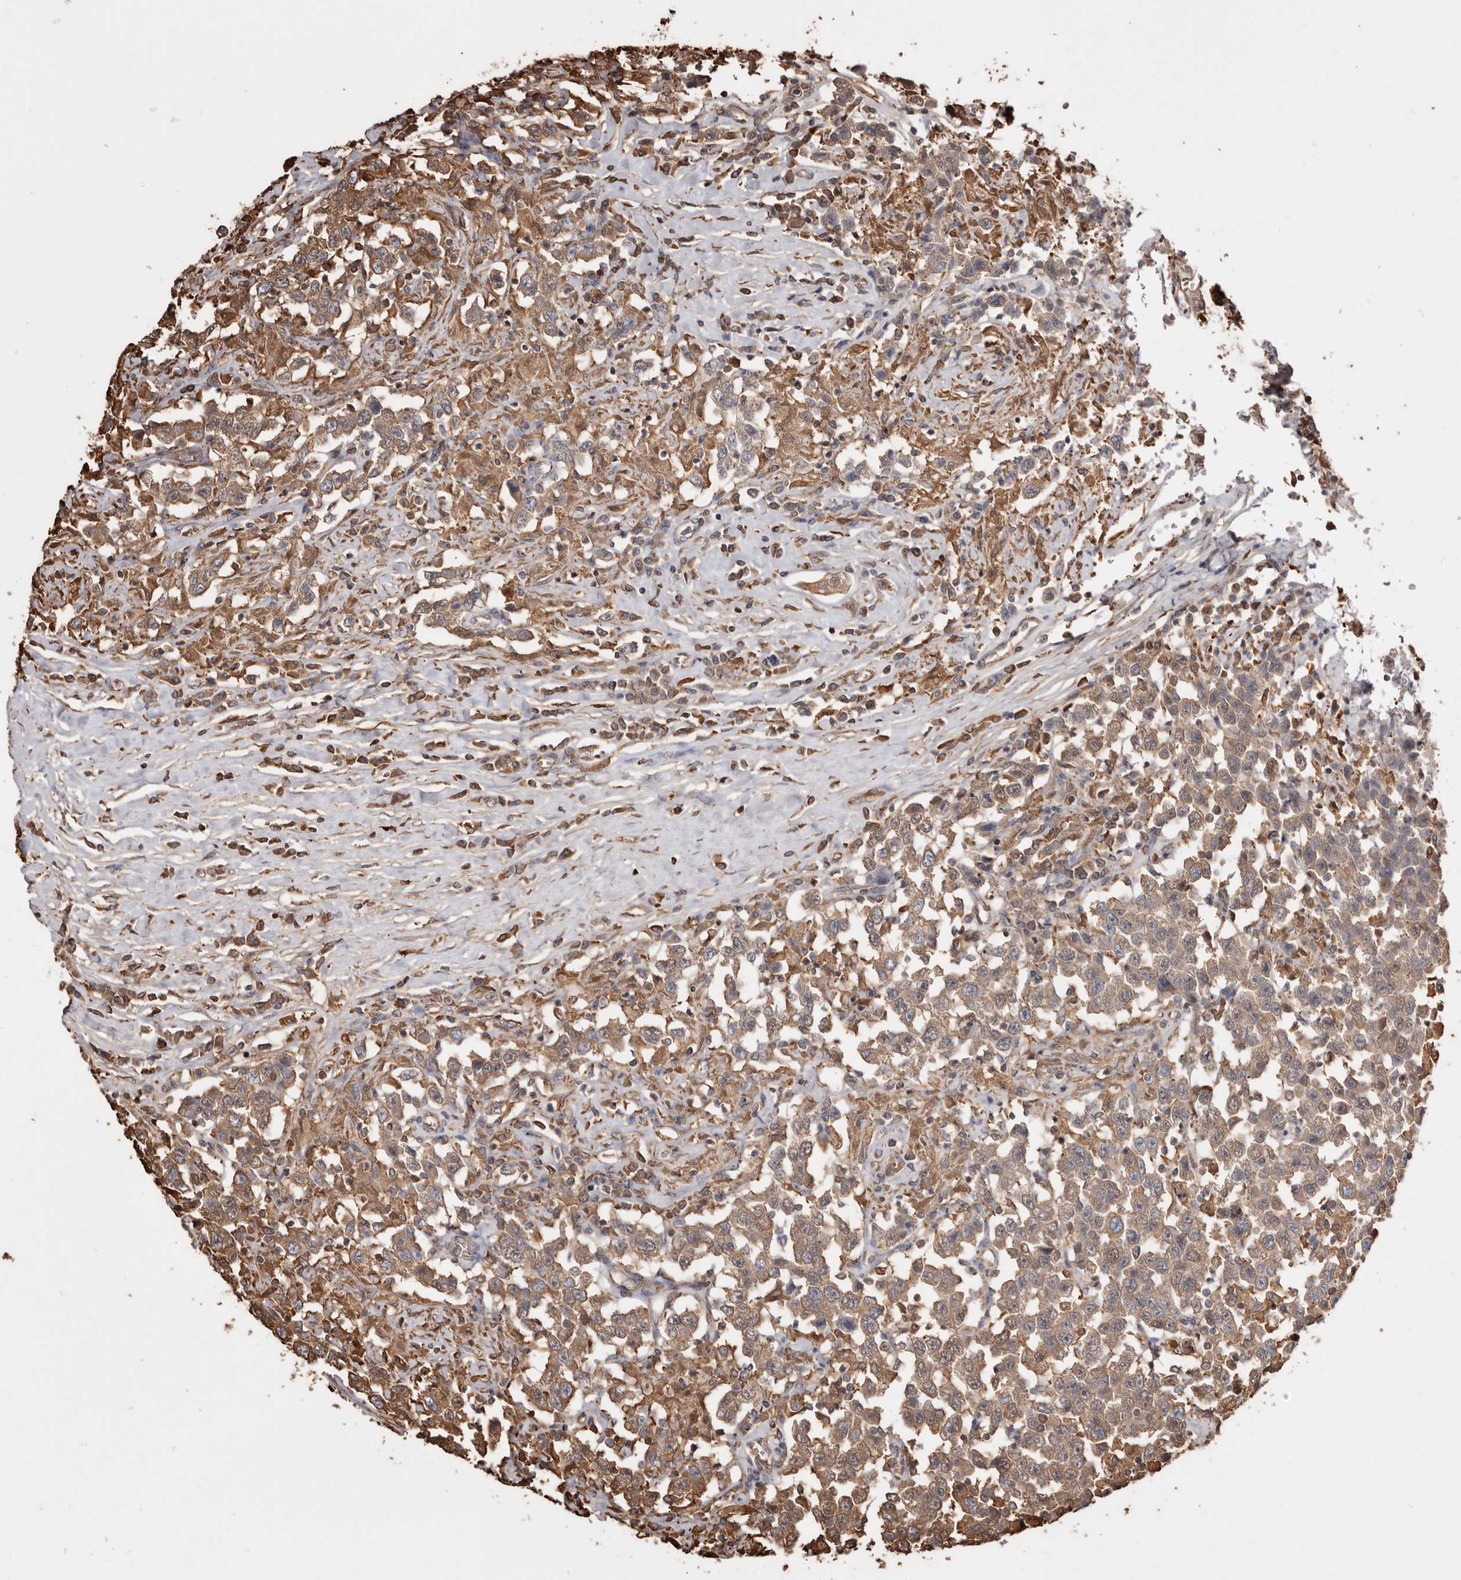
{"staining": {"intensity": "moderate", "quantity": ">75%", "location": "cytoplasmic/membranous"}, "tissue": "testis cancer", "cell_type": "Tumor cells", "image_type": "cancer", "snomed": [{"axis": "morphology", "description": "Seminoma, NOS"}, {"axis": "topography", "description": "Testis"}], "caption": "Immunohistochemical staining of human testis cancer displays moderate cytoplasmic/membranous protein positivity in about >75% of tumor cells.", "gene": "PKM", "patient": {"sex": "male", "age": 41}}